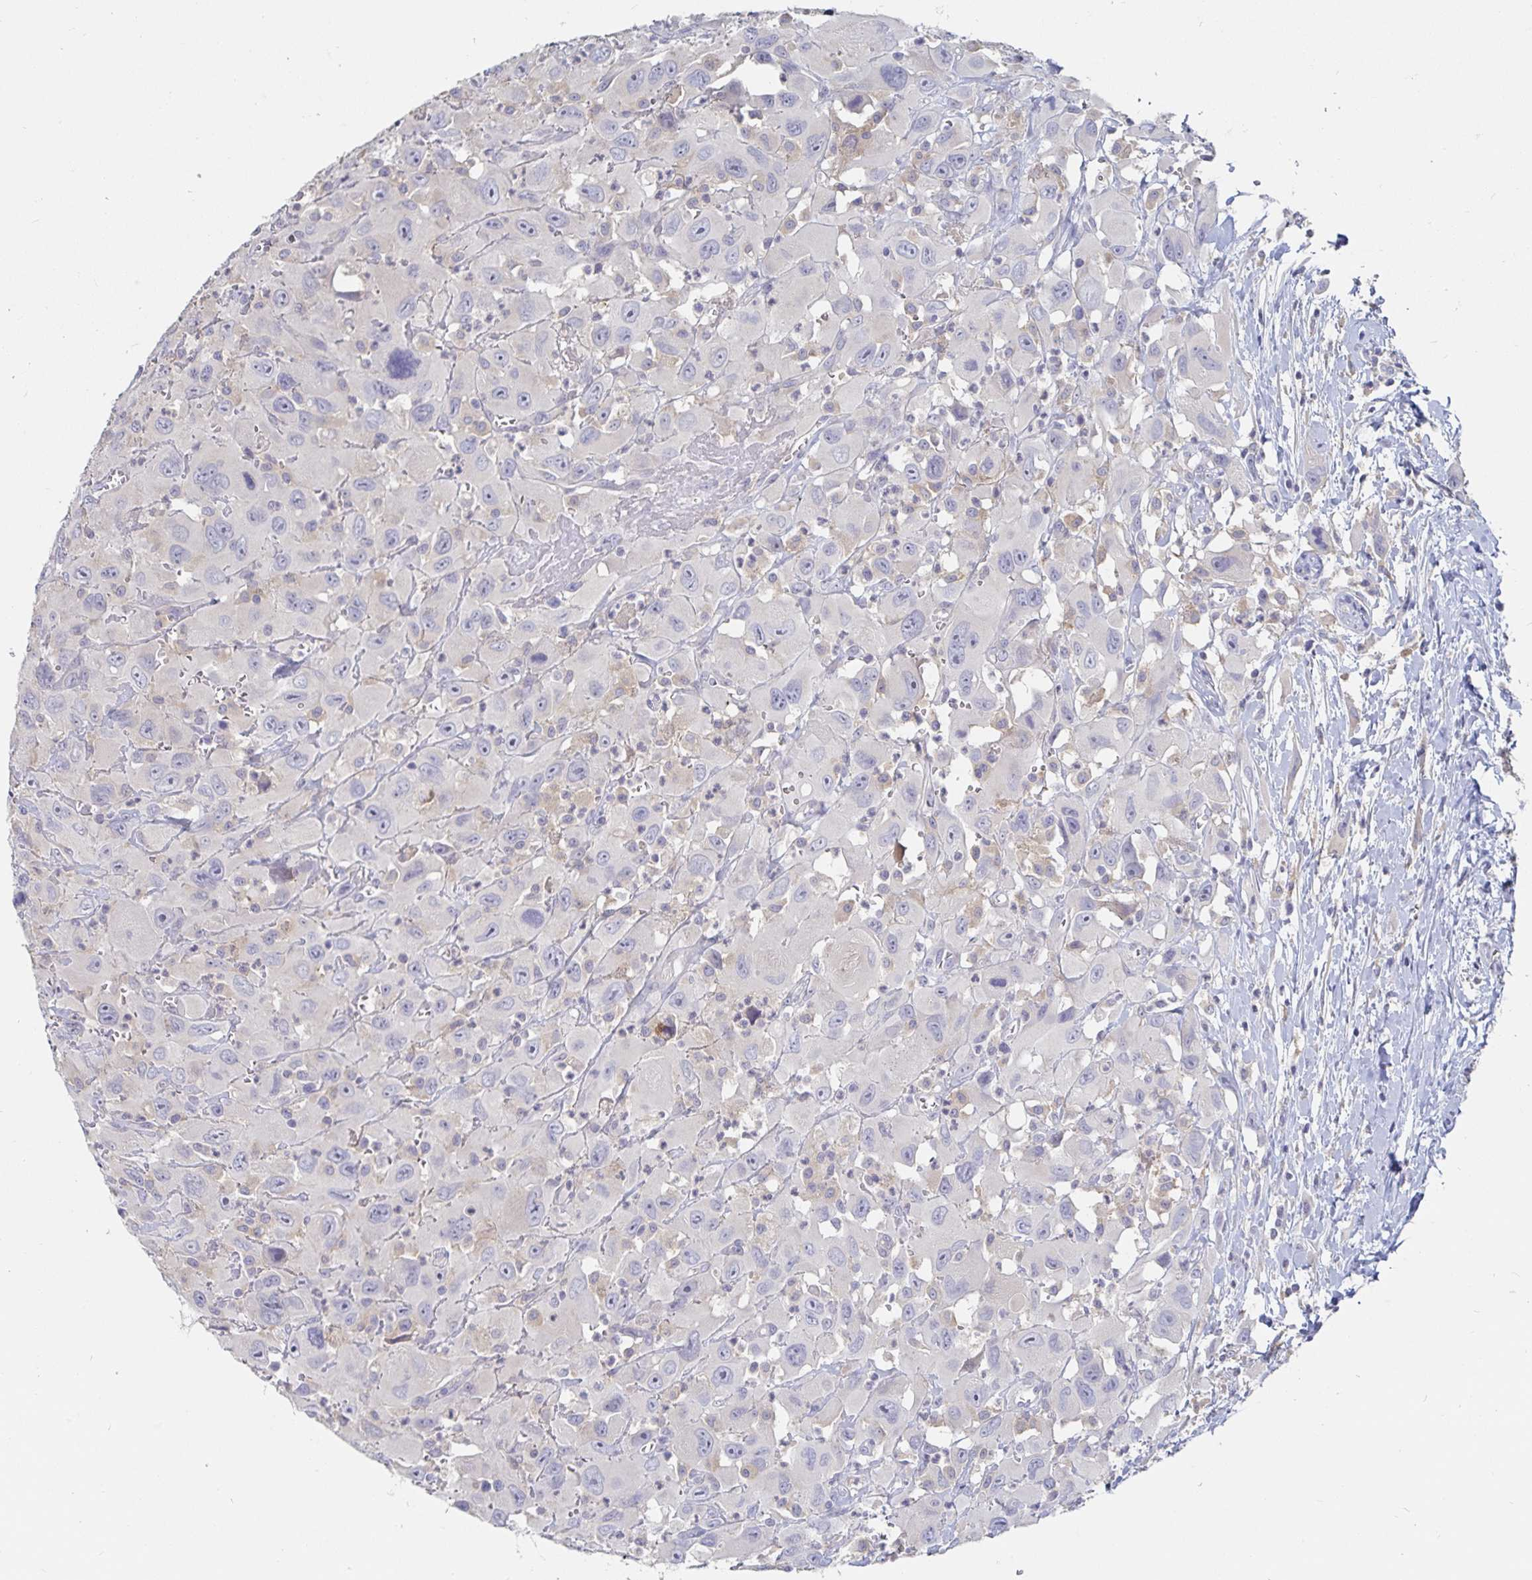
{"staining": {"intensity": "negative", "quantity": "none", "location": "none"}, "tissue": "head and neck cancer", "cell_type": "Tumor cells", "image_type": "cancer", "snomed": [{"axis": "morphology", "description": "Squamous cell carcinoma, NOS"}, {"axis": "morphology", "description": "Squamous cell carcinoma, metastatic, NOS"}, {"axis": "topography", "description": "Oral tissue"}, {"axis": "topography", "description": "Head-Neck"}], "caption": "The IHC photomicrograph has no significant staining in tumor cells of head and neck cancer (squamous cell carcinoma) tissue.", "gene": "SPPL3", "patient": {"sex": "female", "age": 85}}